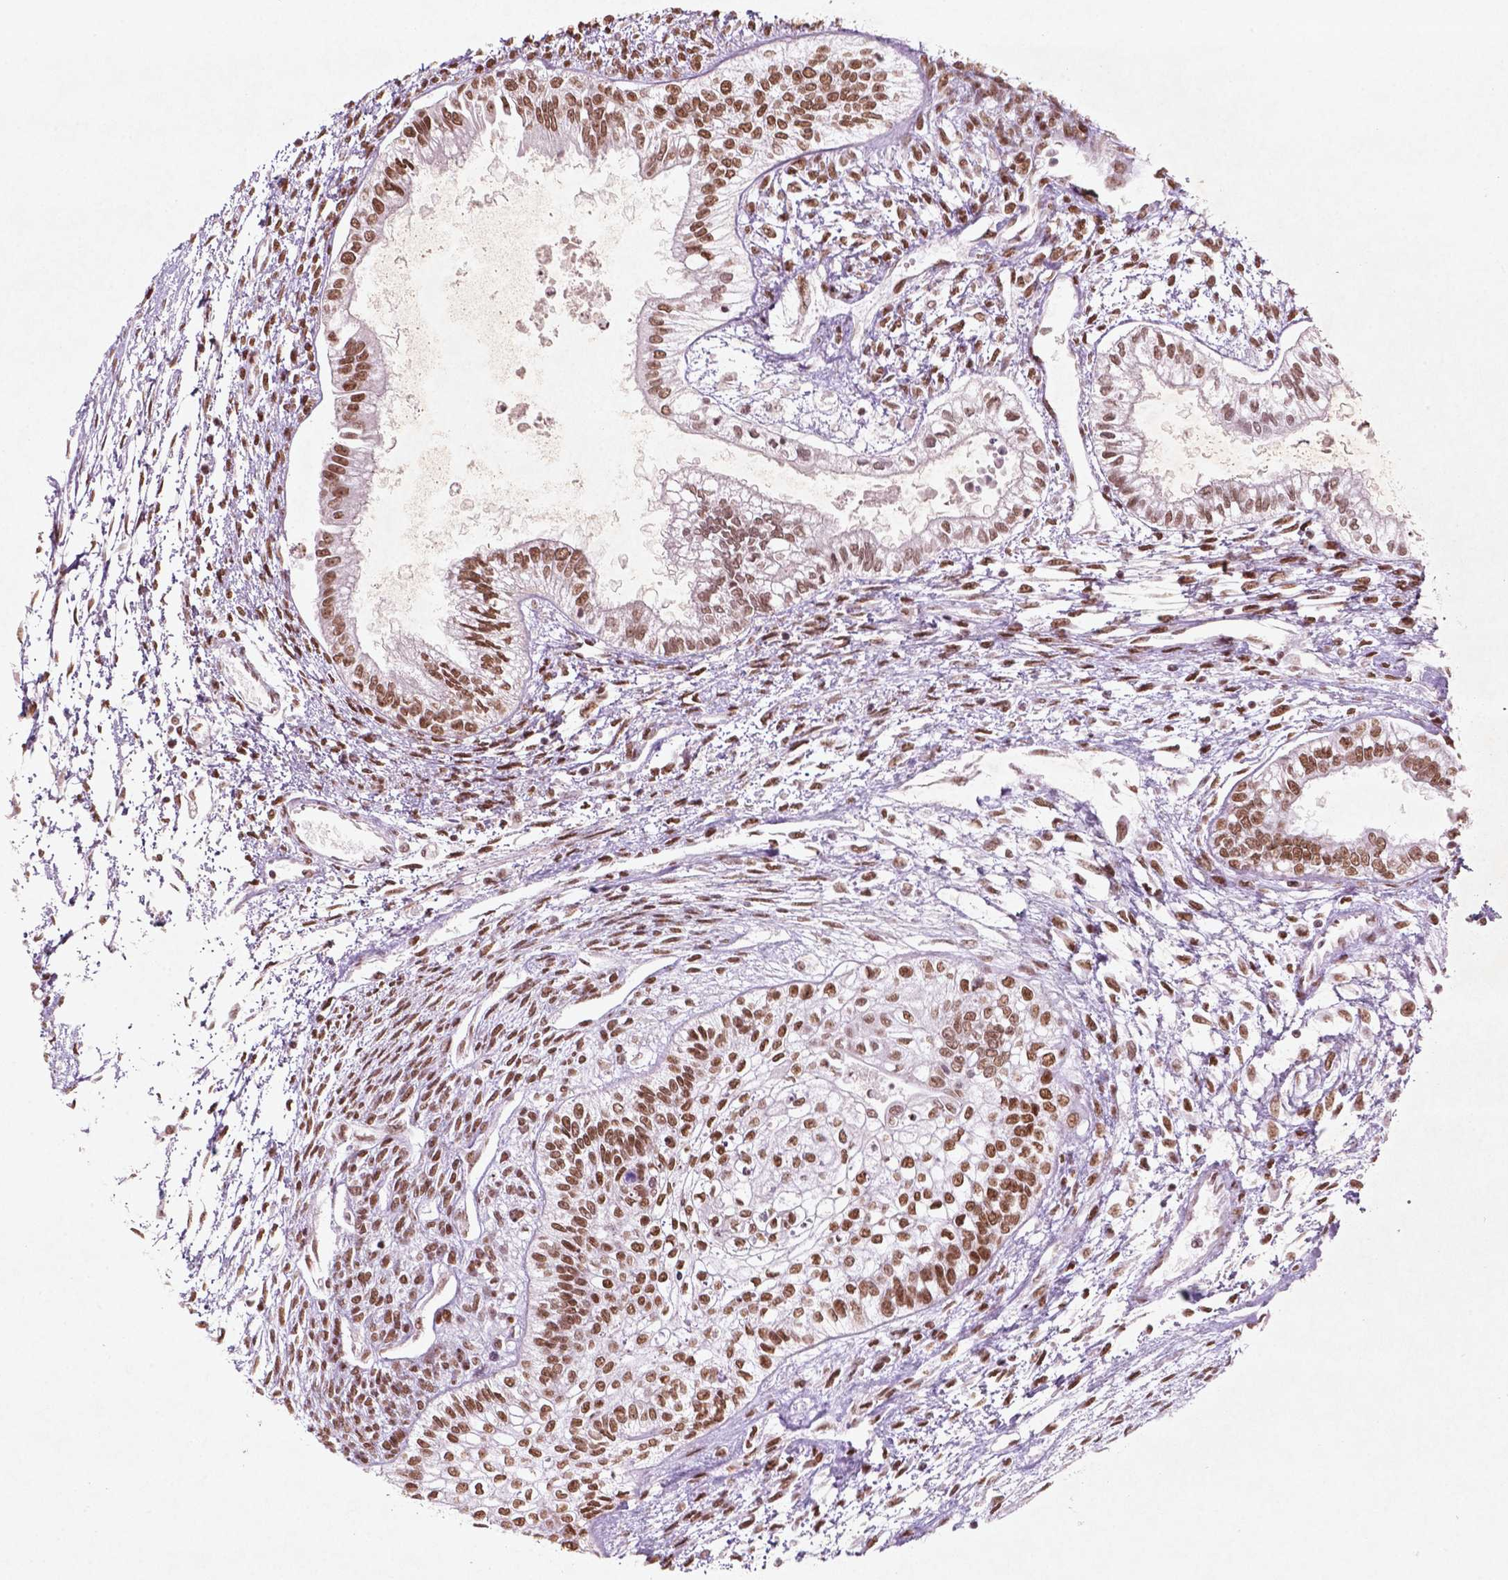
{"staining": {"intensity": "moderate", "quantity": ">75%", "location": "nuclear"}, "tissue": "testis cancer", "cell_type": "Tumor cells", "image_type": "cancer", "snomed": [{"axis": "morphology", "description": "Carcinoma, Embryonal, NOS"}, {"axis": "topography", "description": "Testis"}], "caption": "Immunohistochemistry (IHC) photomicrograph of neoplastic tissue: testis cancer (embryonal carcinoma) stained using IHC displays medium levels of moderate protein expression localized specifically in the nuclear of tumor cells, appearing as a nuclear brown color.", "gene": "HMG20B", "patient": {"sex": "male", "age": 37}}